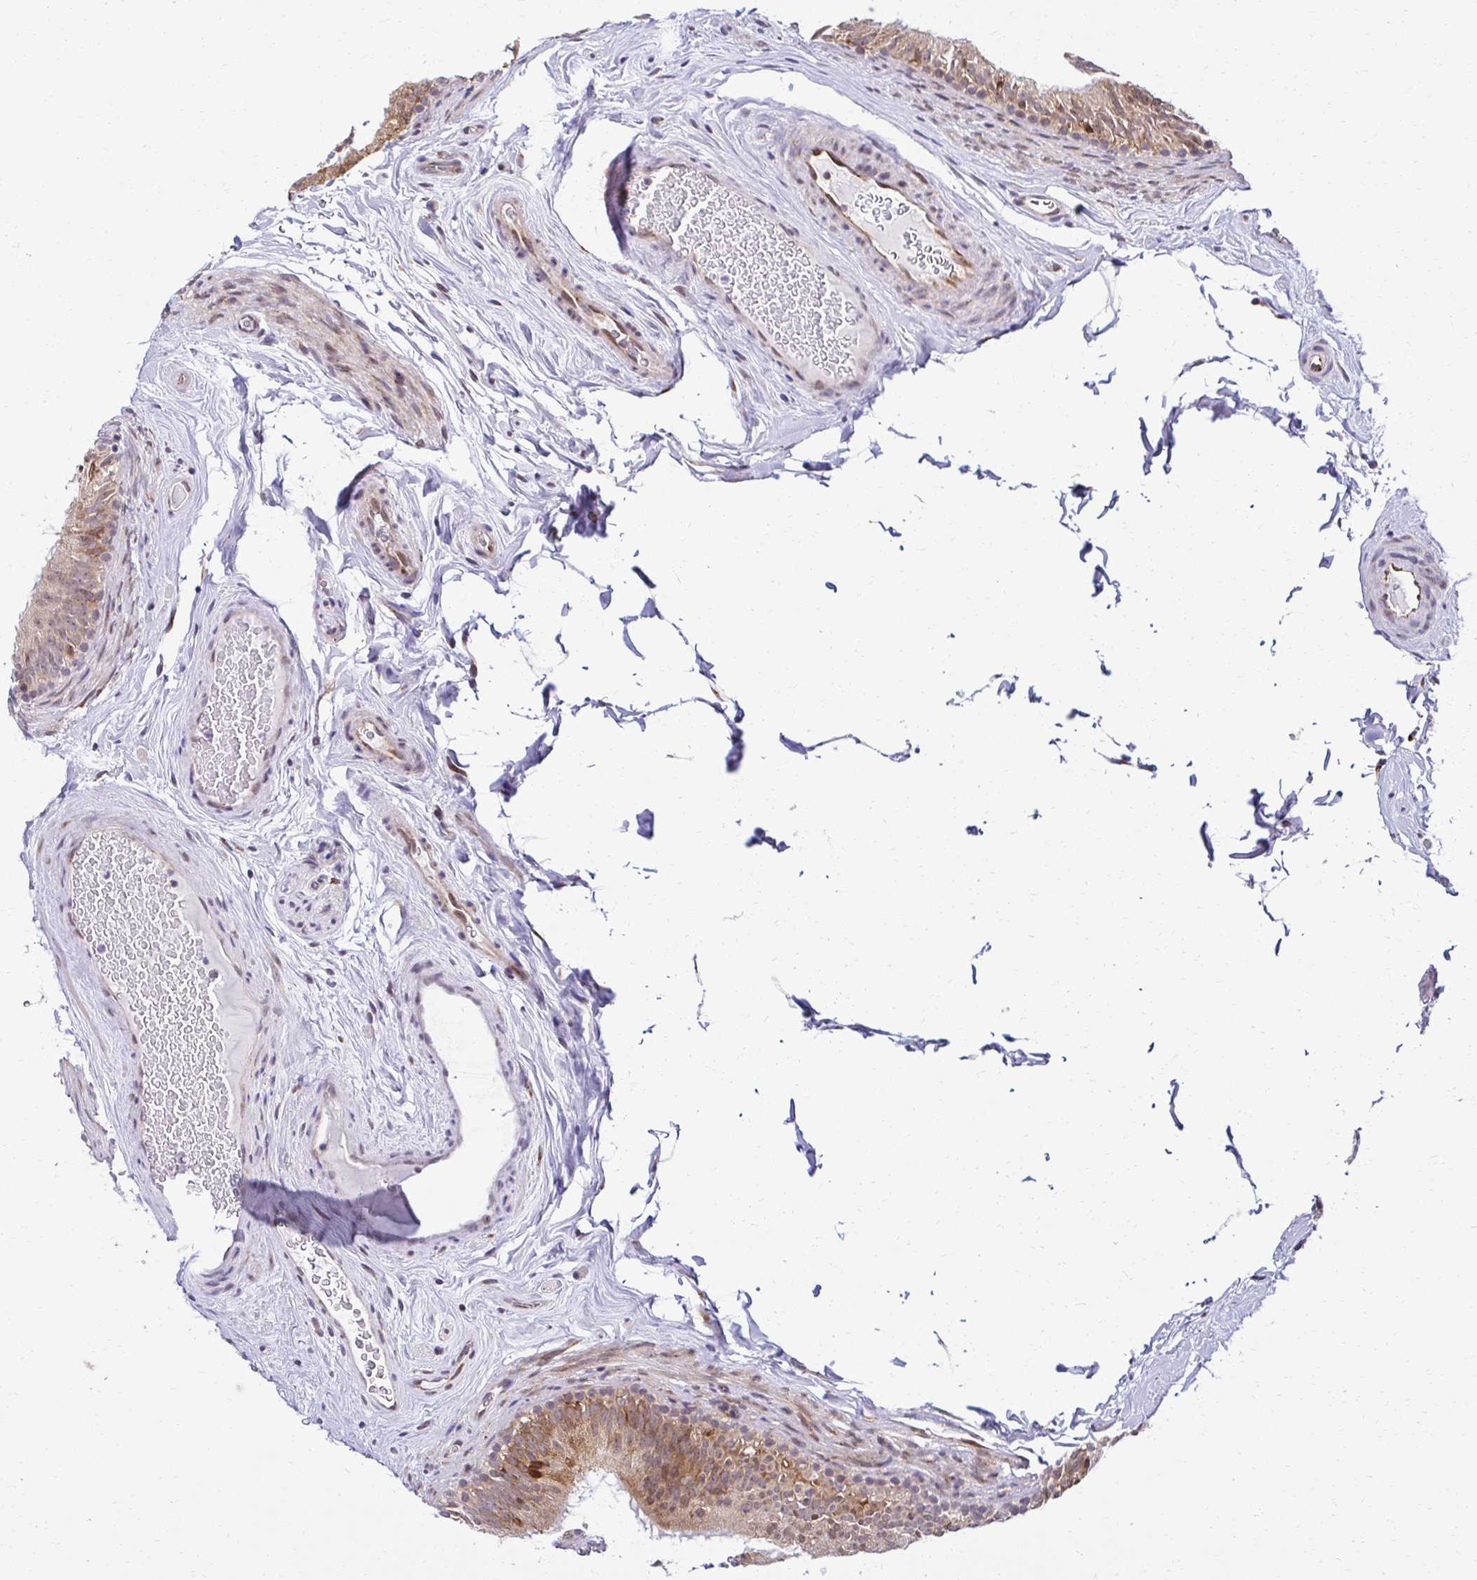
{"staining": {"intensity": "moderate", "quantity": ">75%", "location": "cytoplasmic/membranous"}, "tissue": "epididymis", "cell_type": "Glandular cells", "image_type": "normal", "snomed": [{"axis": "morphology", "description": "Normal tissue, NOS"}, {"axis": "topography", "description": "Epididymis"}], "caption": "A brown stain labels moderate cytoplasmic/membranous staining of a protein in glandular cells of unremarkable epididymis. (DAB (3,3'-diaminobenzidine) IHC with brightfield microscopy, high magnification).", "gene": "HPS1", "patient": {"sex": "male", "age": 44}}